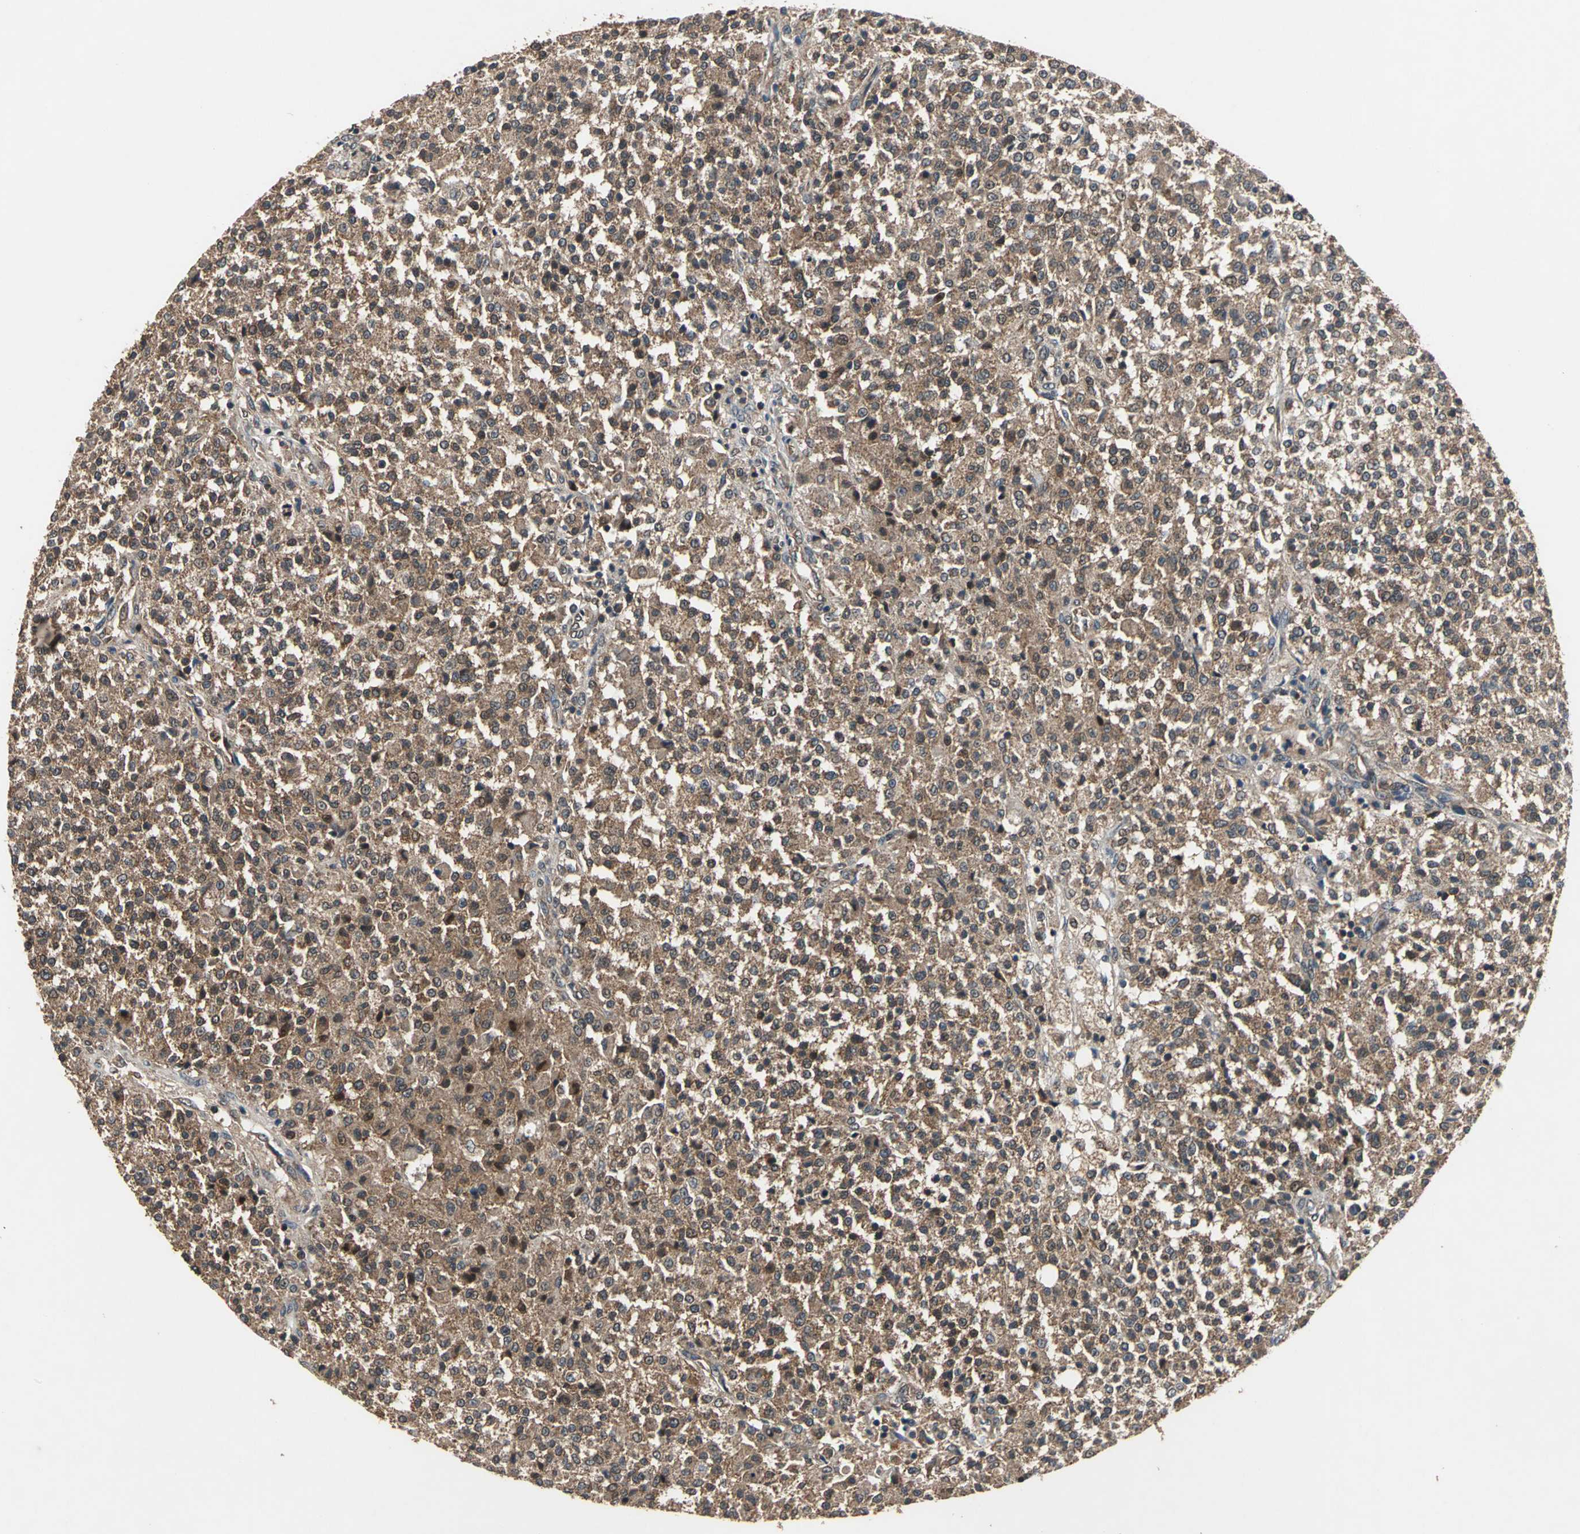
{"staining": {"intensity": "strong", "quantity": ">75%", "location": "cytoplasmic/membranous"}, "tissue": "testis cancer", "cell_type": "Tumor cells", "image_type": "cancer", "snomed": [{"axis": "morphology", "description": "Seminoma, NOS"}, {"axis": "topography", "description": "Testis"}], "caption": "Brown immunohistochemical staining in human testis seminoma exhibits strong cytoplasmic/membranous expression in about >75% of tumor cells.", "gene": "ZNF608", "patient": {"sex": "male", "age": 59}}